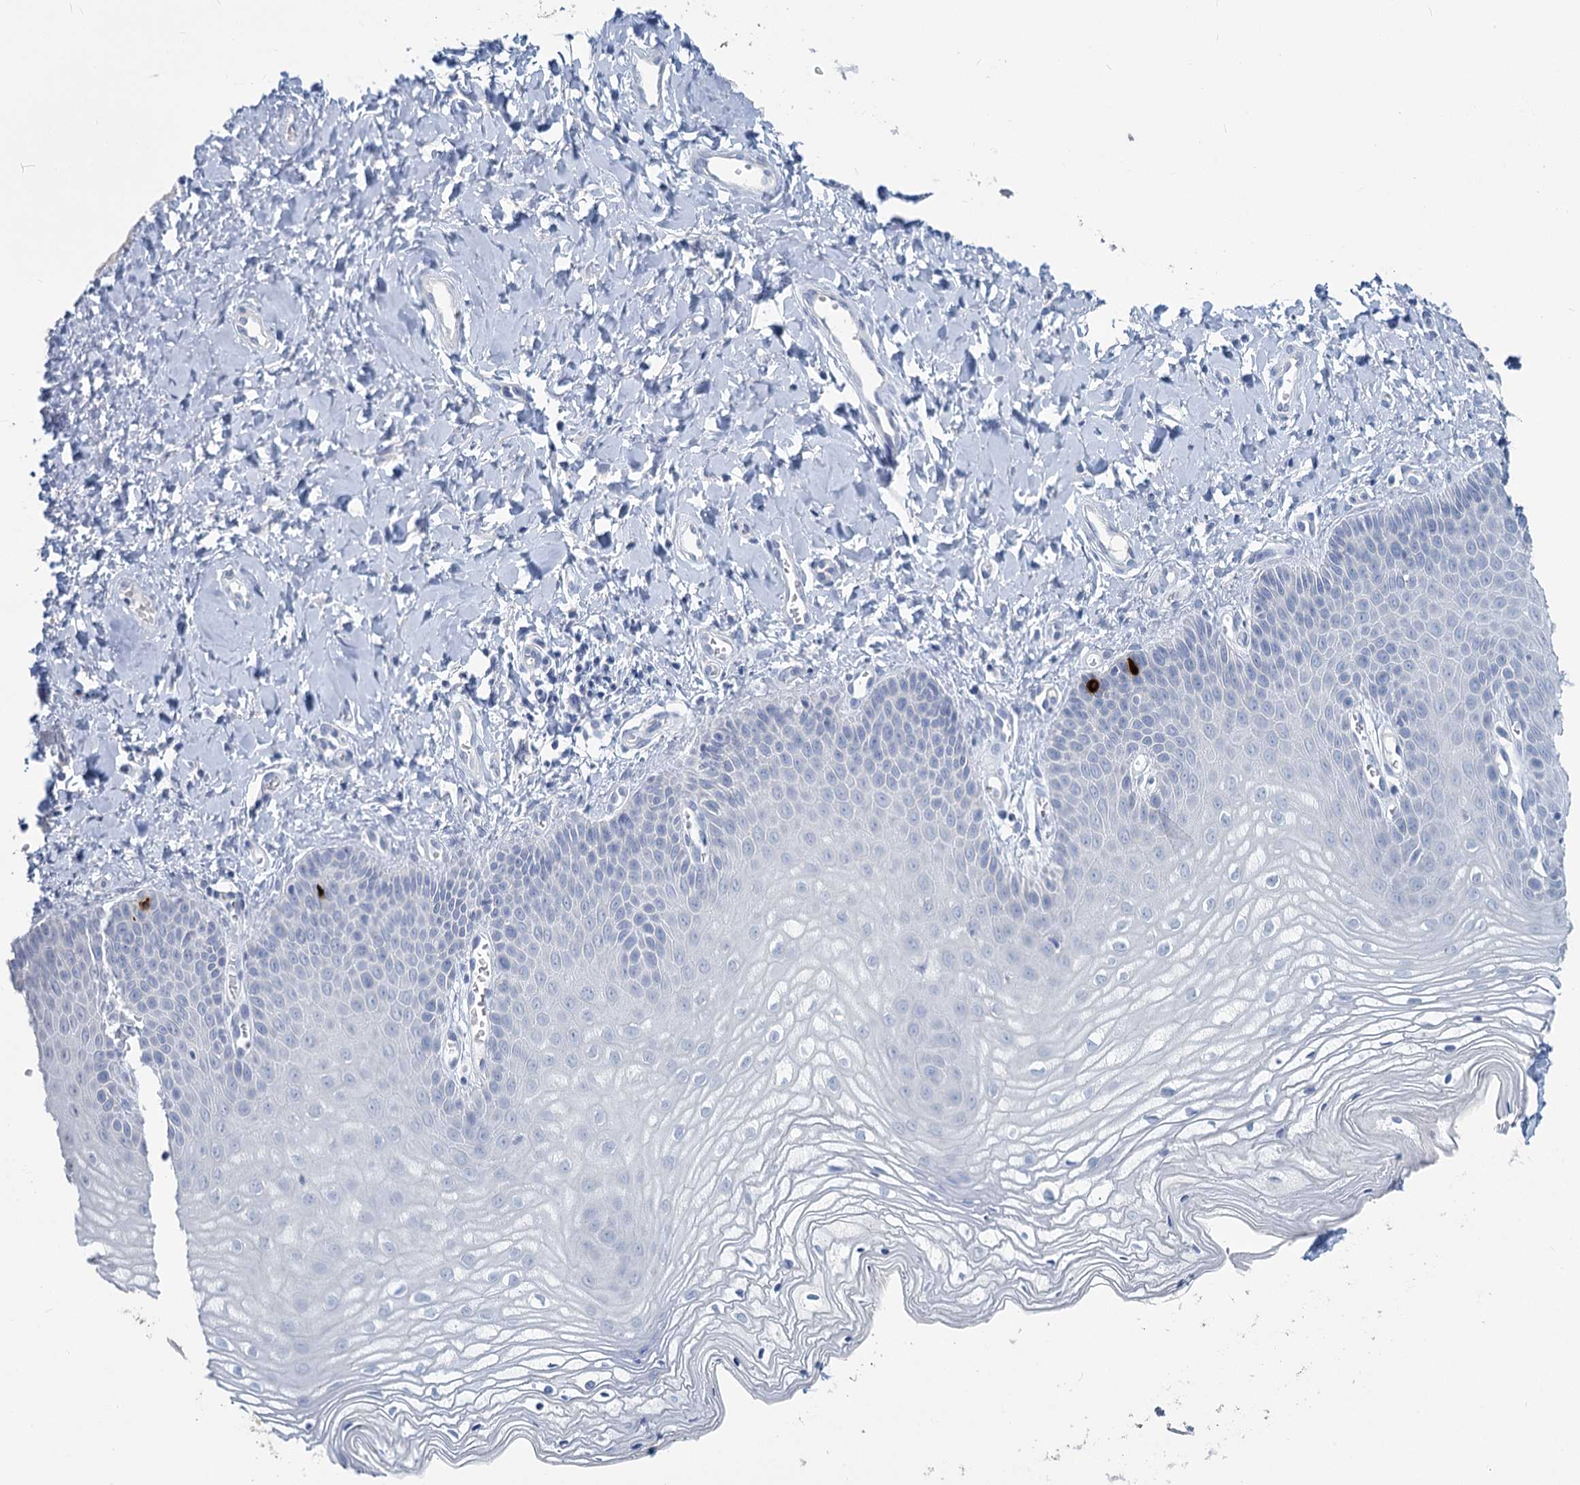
{"staining": {"intensity": "negative", "quantity": "none", "location": "none"}, "tissue": "vagina", "cell_type": "Squamous epithelial cells", "image_type": "normal", "snomed": [{"axis": "morphology", "description": "Normal tissue, NOS"}, {"axis": "topography", "description": "Vagina"}, {"axis": "topography", "description": "Cervix"}], "caption": "This is an IHC micrograph of normal human vagina. There is no positivity in squamous epithelial cells.", "gene": "CHGA", "patient": {"sex": "female", "age": 40}}